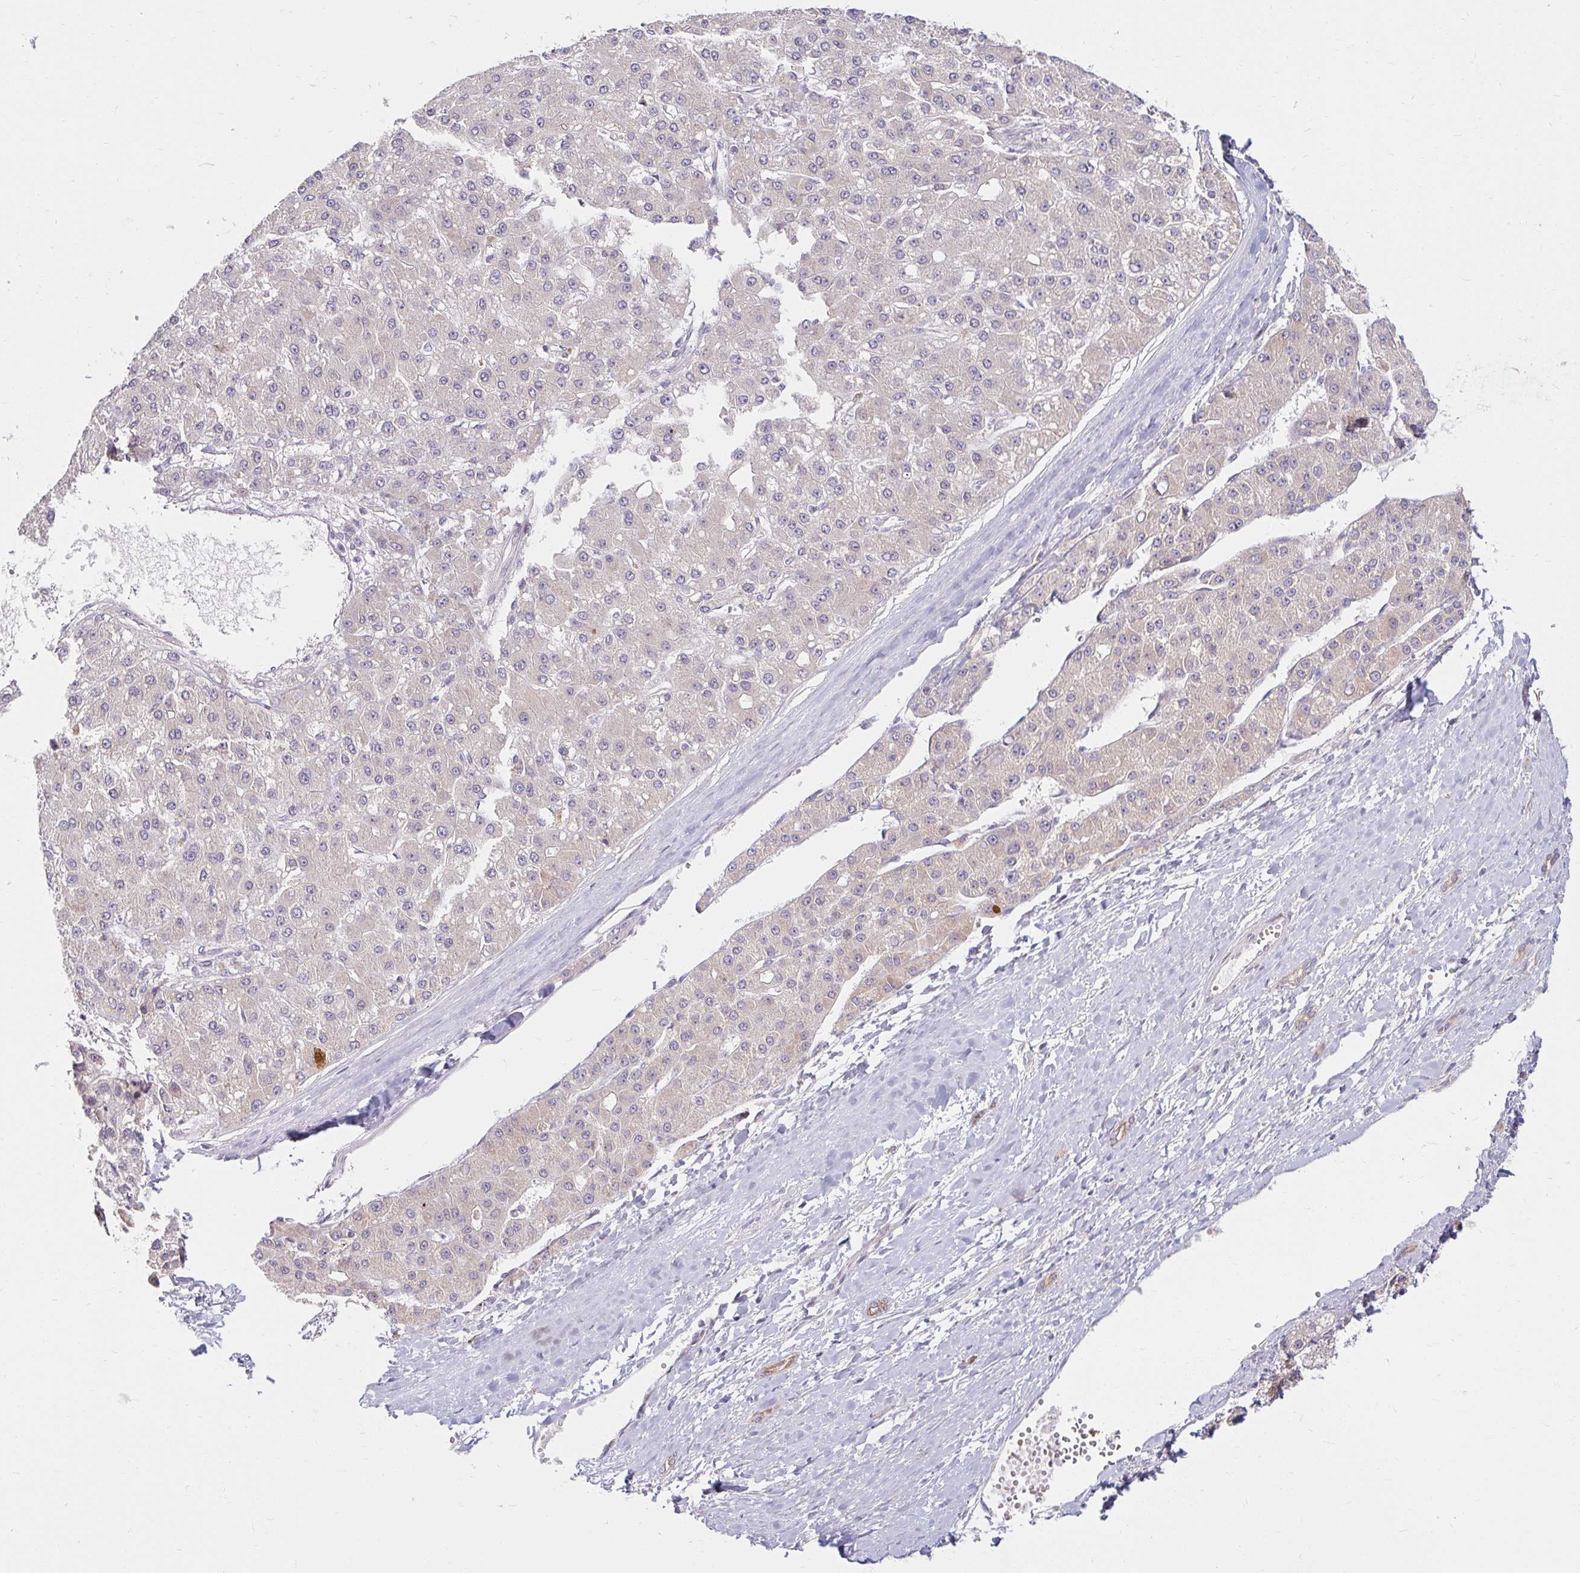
{"staining": {"intensity": "weak", "quantity": "<25%", "location": "cytoplasmic/membranous"}, "tissue": "liver cancer", "cell_type": "Tumor cells", "image_type": "cancer", "snomed": [{"axis": "morphology", "description": "Carcinoma, Hepatocellular, NOS"}, {"axis": "topography", "description": "Liver"}], "caption": "A micrograph of human liver hepatocellular carcinoma is negative for staining in tumor cells.", "gene": "SKP2", "patient": {"sex": "male", "age": 67}}